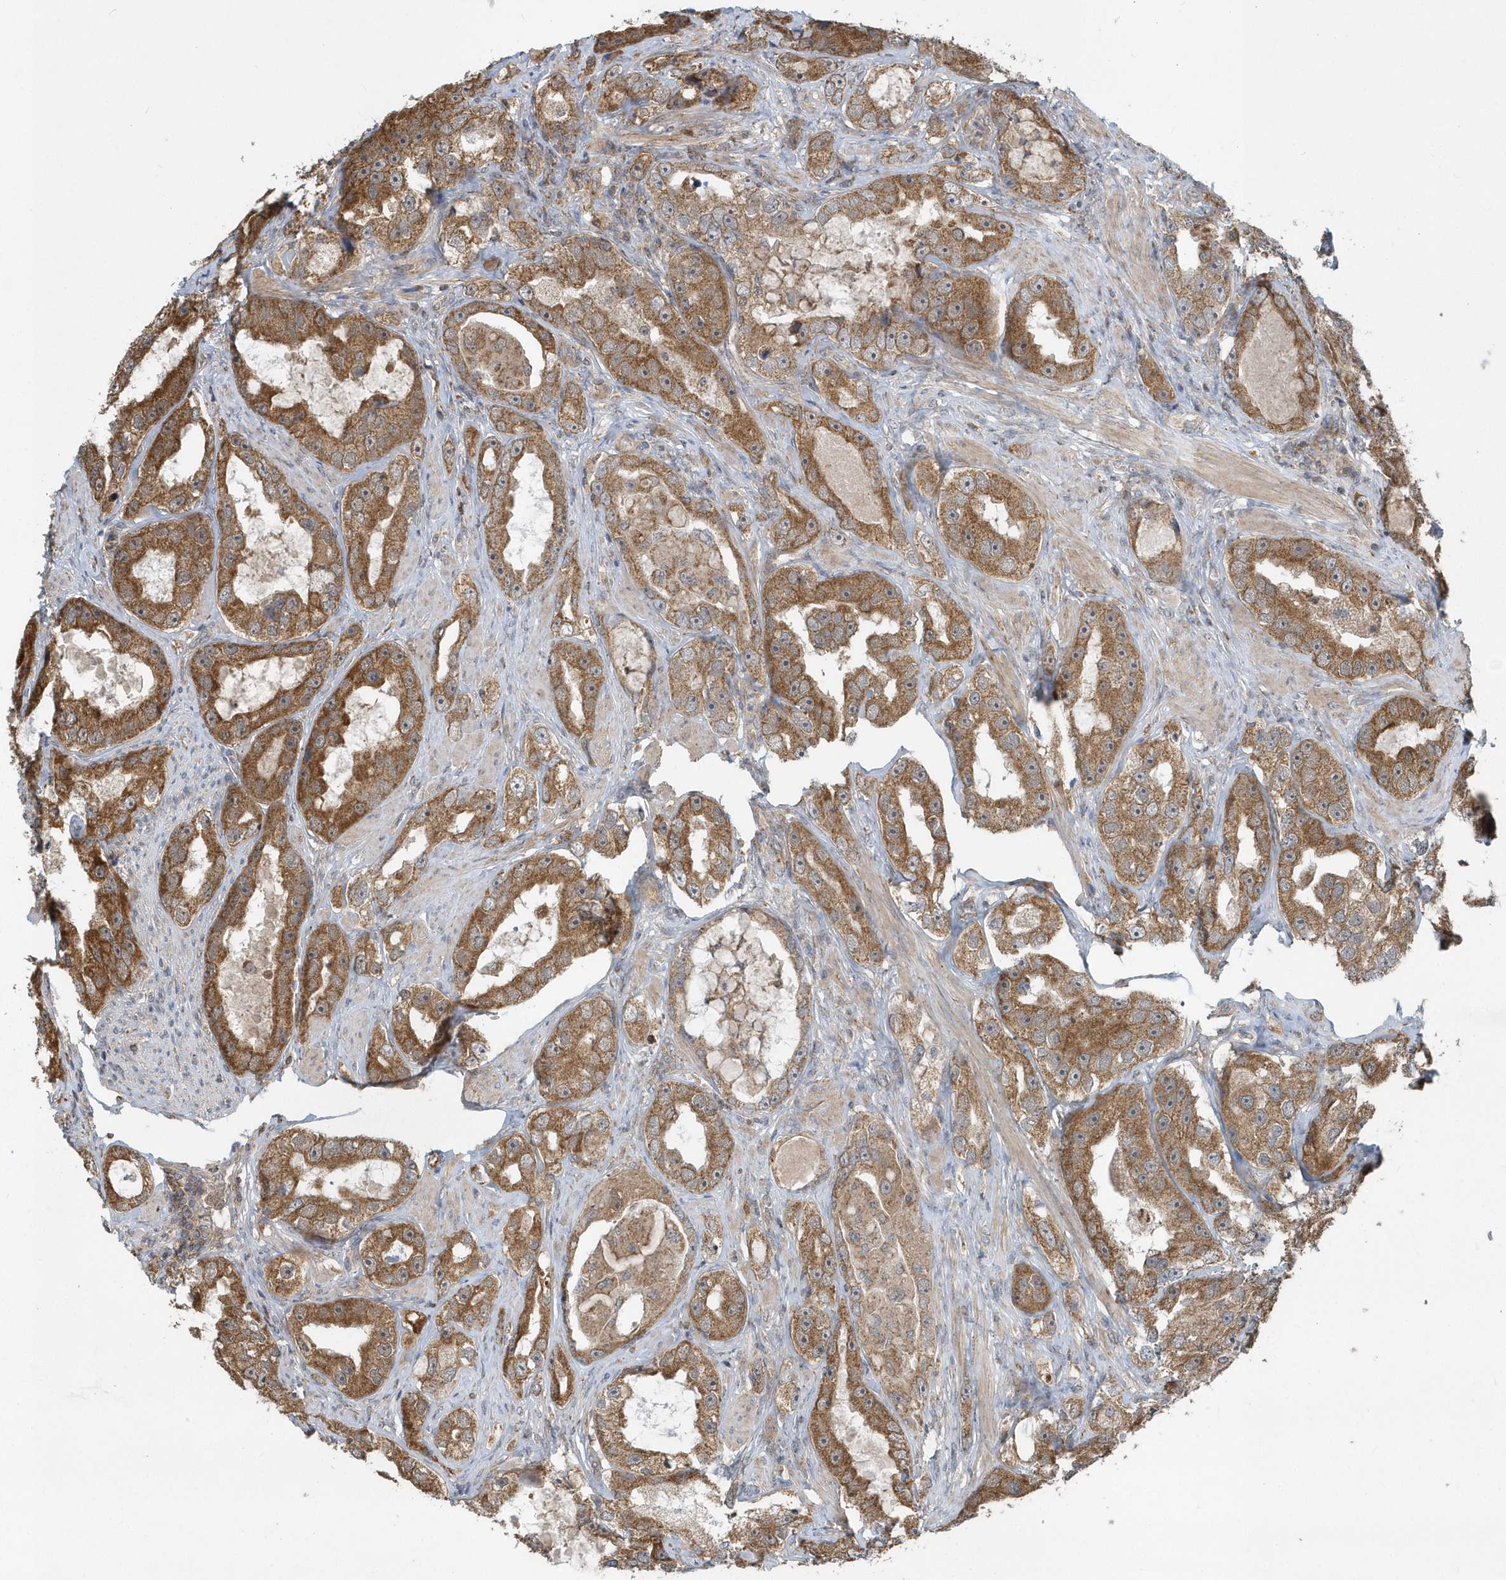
{"staining": {"intensity": "moderate", "quantity": ">75%", "location": "cytoplasmic/membranous"}, "tissue": "prostate cancer", "cell_type": "Tumor cells", "image_type": "cancer", "snomed": [{"axis": "morphology", "description": "Adenocarcinoma, High grade"}, {"axis": "topography", "description": "Prostate"}], "caption": "Immunohistochemistry micrograph of human adenocarcinoma (high-grade) (prostate) stained for a protein (brown), which reveals medium levels of moderate cytoplasmic/membranous expression in approximately >75% of tumor cells.", "gene": "PPP1R7", "patient": {"sex": "male", "age": 63}}